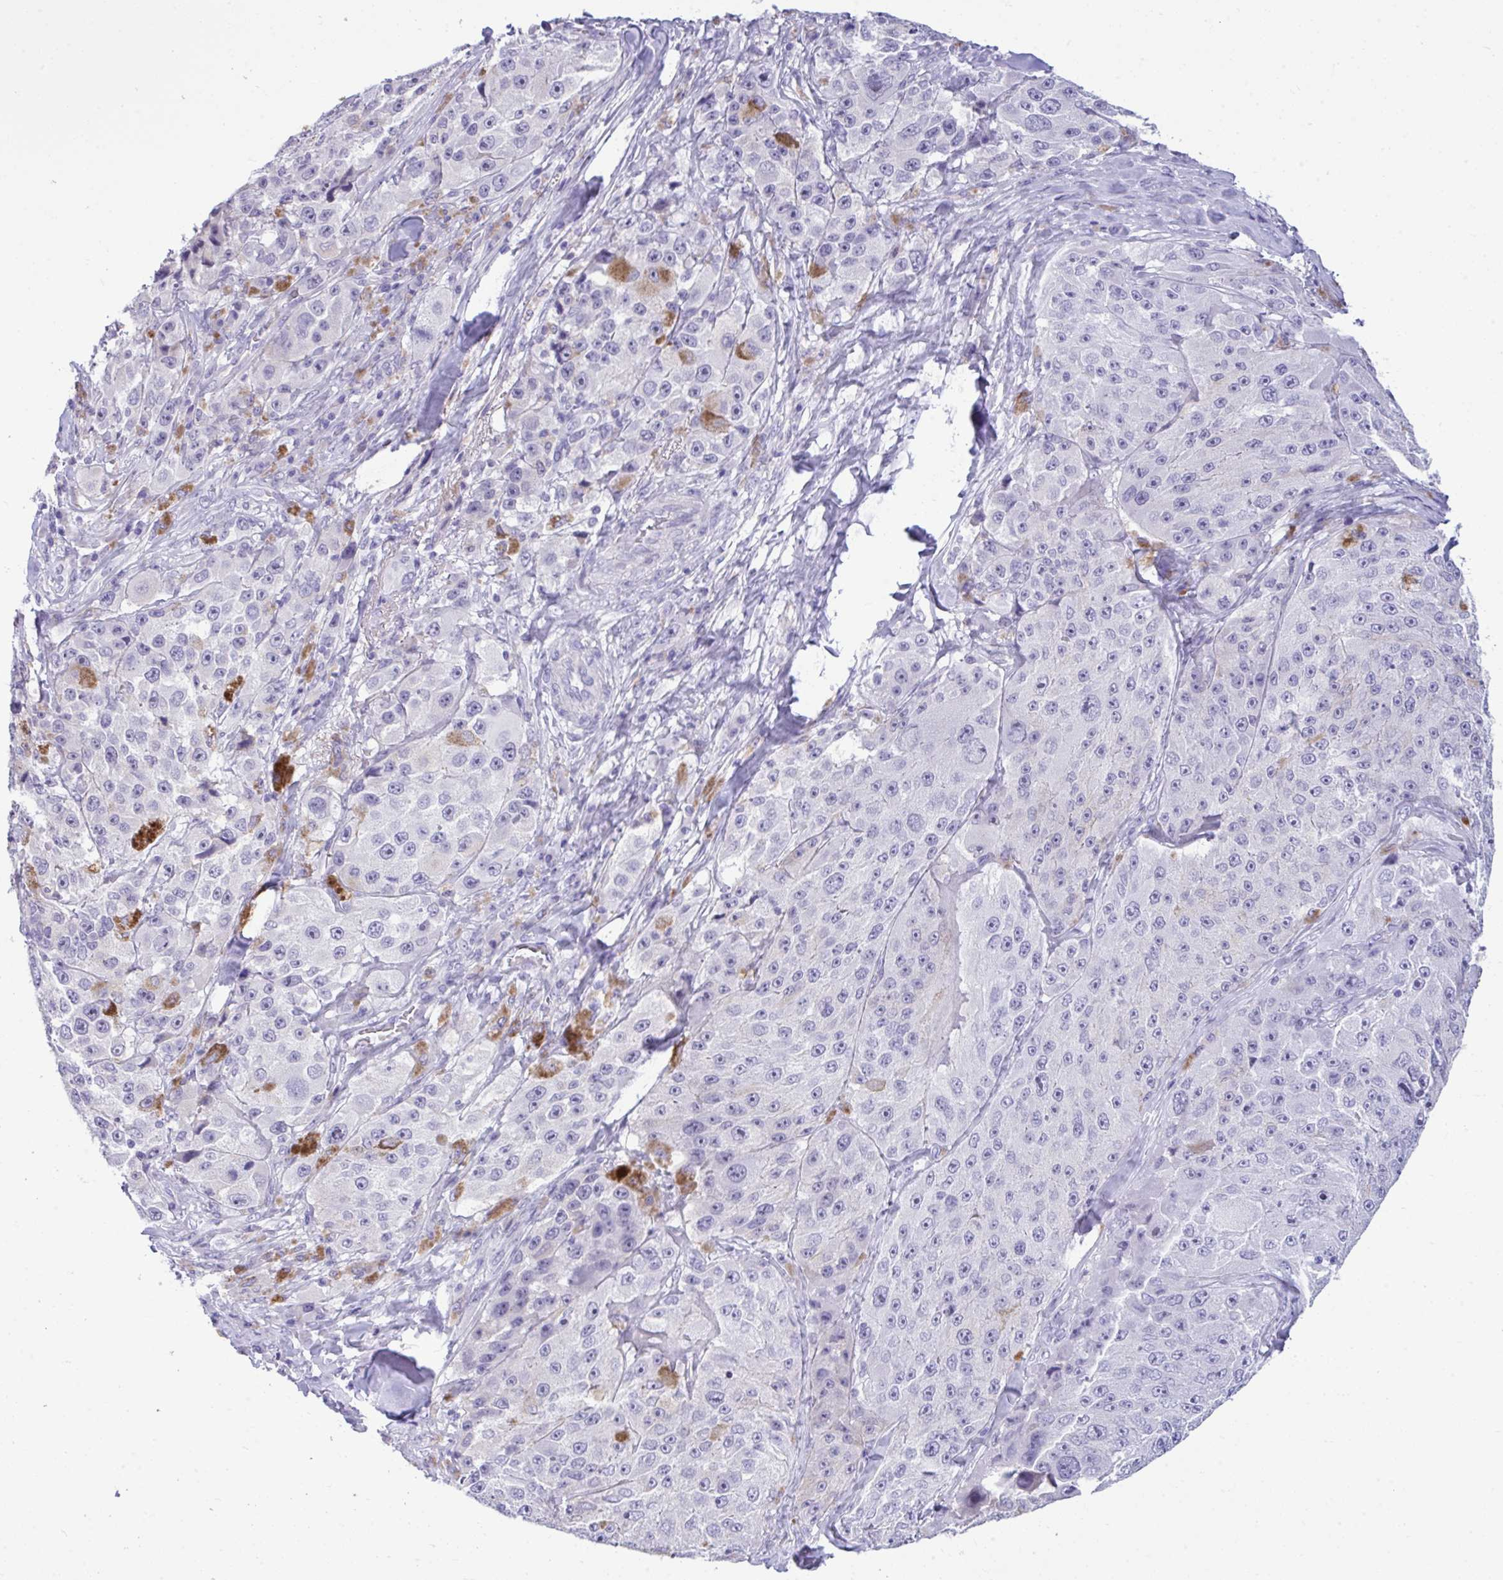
{"staining": {"intensity": "negative", "quantity": "none", "location": "none"}, "tissue": "melanoma", "cell_type": "Tumor cells", "image_type": "cancer", "snomed": [{"axis": "morphology", "description": "Malignant melanoma, Metastatic site"}, {"axis": "topography", "description": "Lymph node"}], "caption": "This histopathology image is of melanoma stained with IHC to label a protein in brown with the nuclei are counter-stained blue. There is no staining in tumor cells. The staining was performed using DAB to visualize the protein expression in brown, while the nuclei were stained in blue with hematoxylin (Magnification: 20x).", "gene": "PIGZ", "patient": {"sex": "male", "age": 62}}